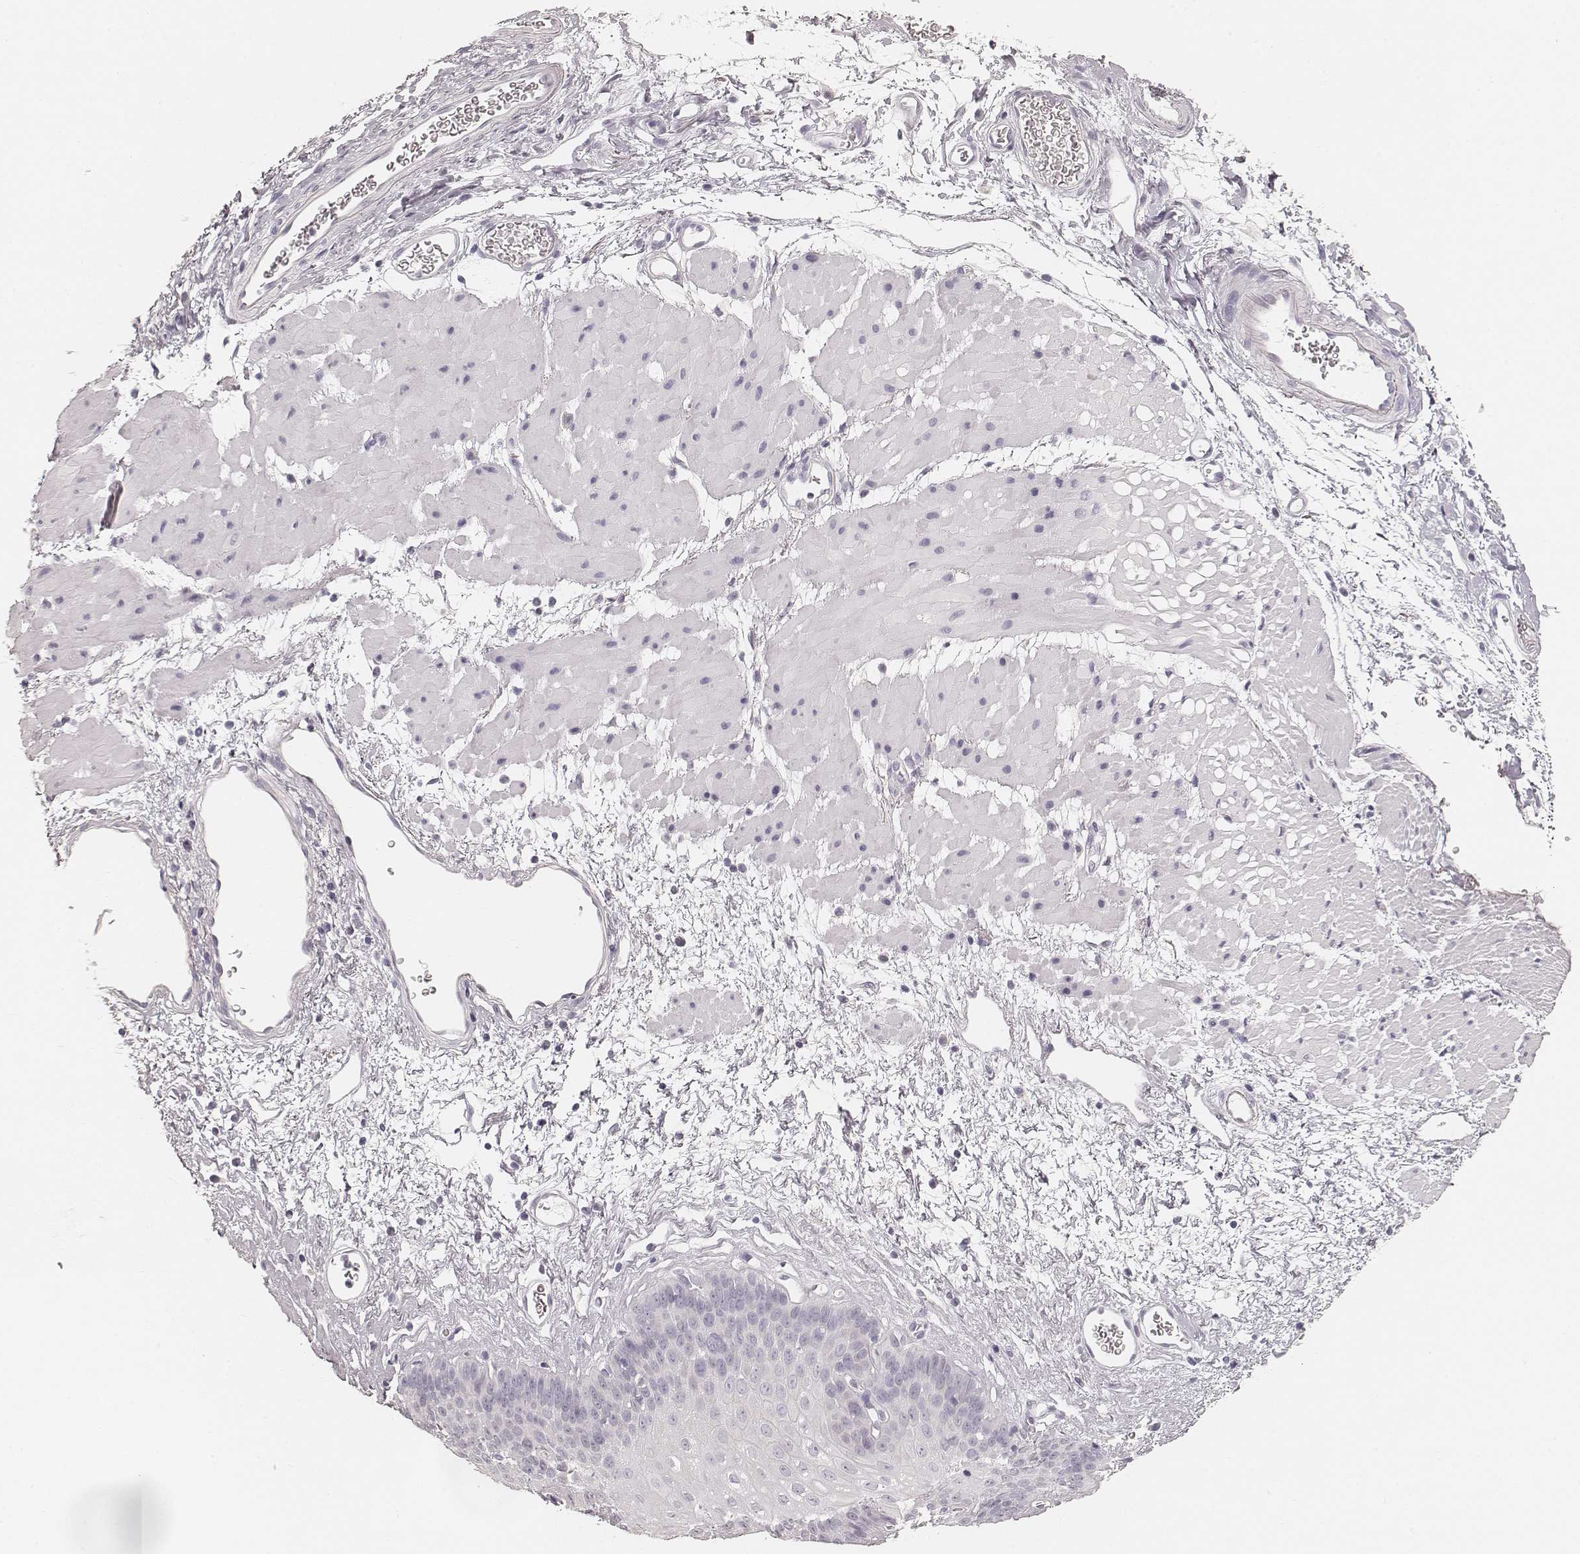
{"staining": {"intensity": "negative", "quantity": "none", "location": "none"}, "tissue": "esophagus", "cell_type": "Squamous epithelial cells", "image_type": "normal", "snomed": [{"axis": "morphology", "description": "Normal tissue, NOS"}, {"axis": "topography", "description": "Esophagus"}], "caption": "Immunohistochemistry (IHC) of benign human esophagus shows no staining in squamous epithelial cells.", "gene": "HNF4G", "patient": {"sex": "female", "age": 62}}